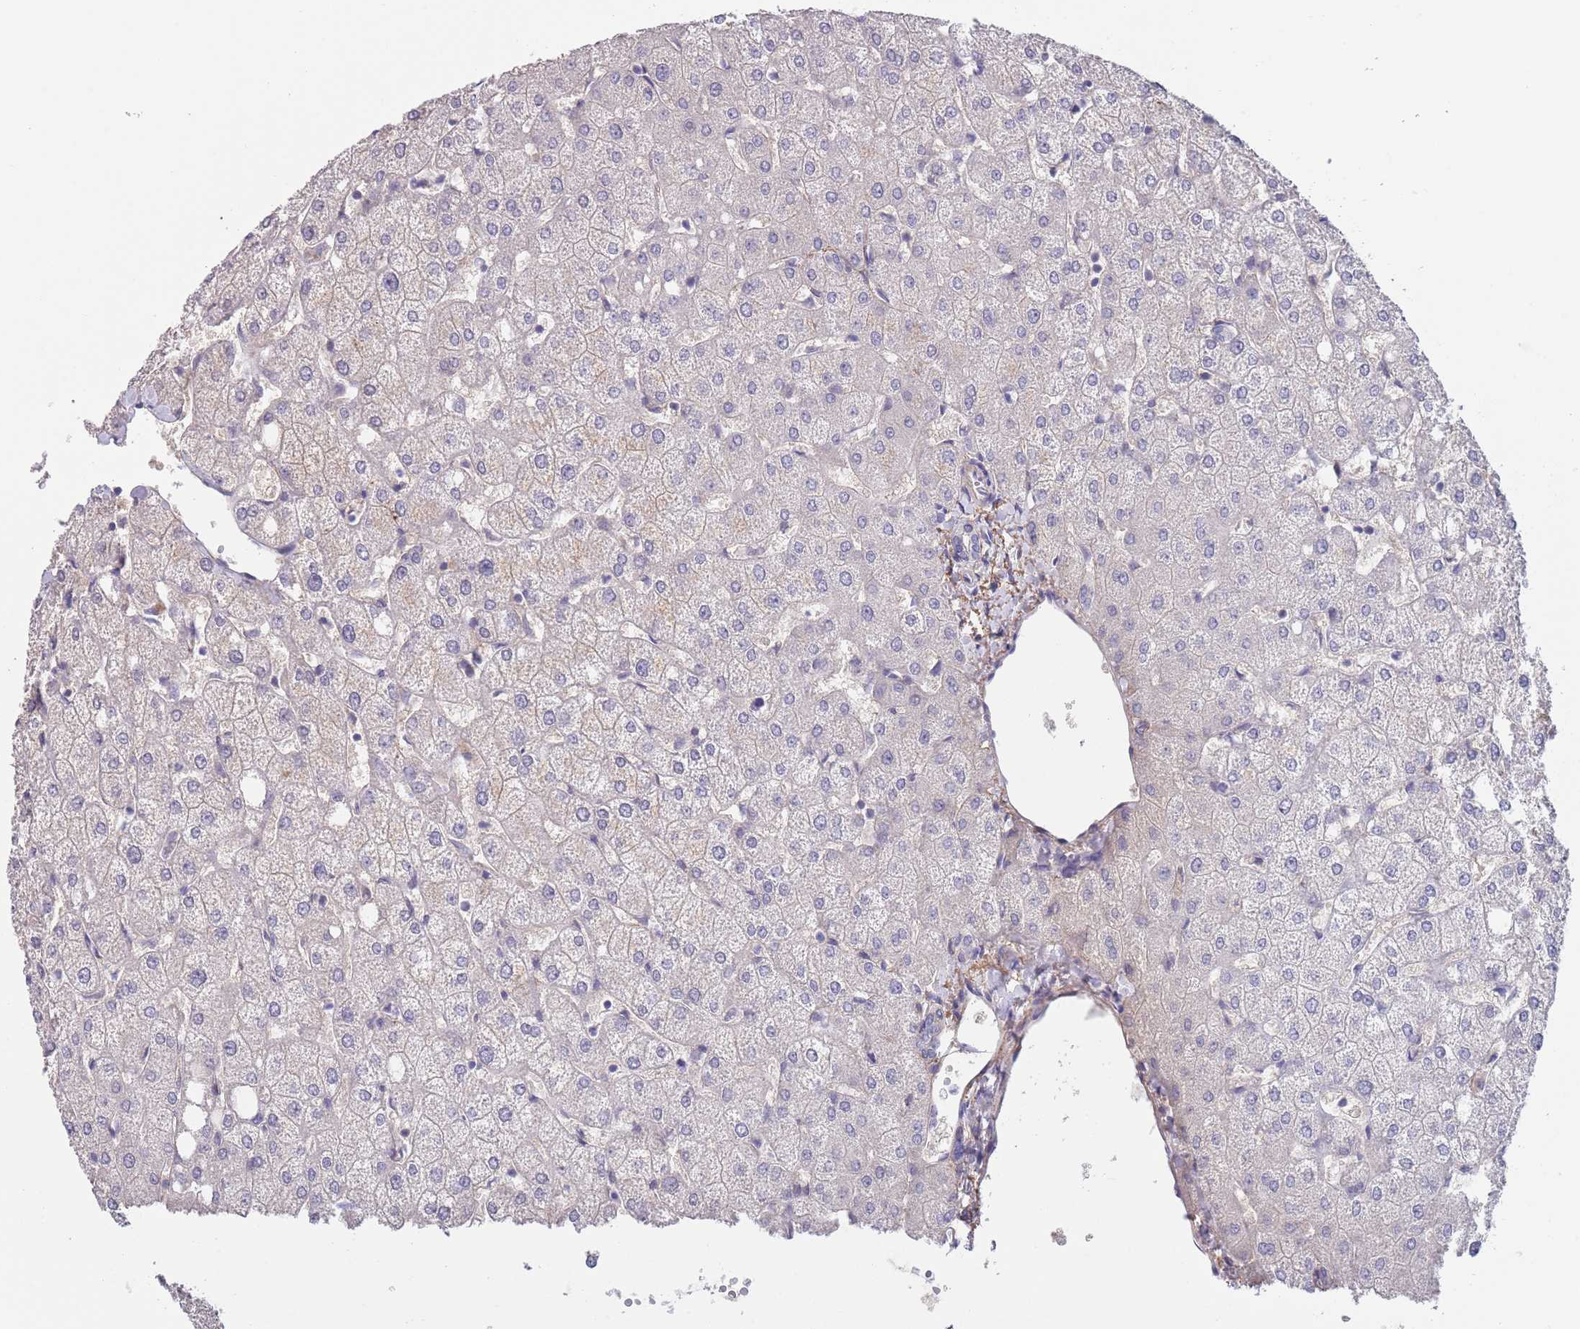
{"staining": {"intensity": "negative", "quantity": "none", "location": "none"}, "tissue": "liver", "cell_type": "Cholangiocytes", "image_type": "normal", "snomed": [{"axis": "morphology", "description": "Normal tissue, NOS"}, {"axis": "topography", "description": "Liver"}], "caption": "Cholangiocytes are negative for protein expression in normal human liver. (IHC, brightfield microscopy, high magnification).", "gene": "RNF169", "patient": {"sex": "female", "age": 54}}